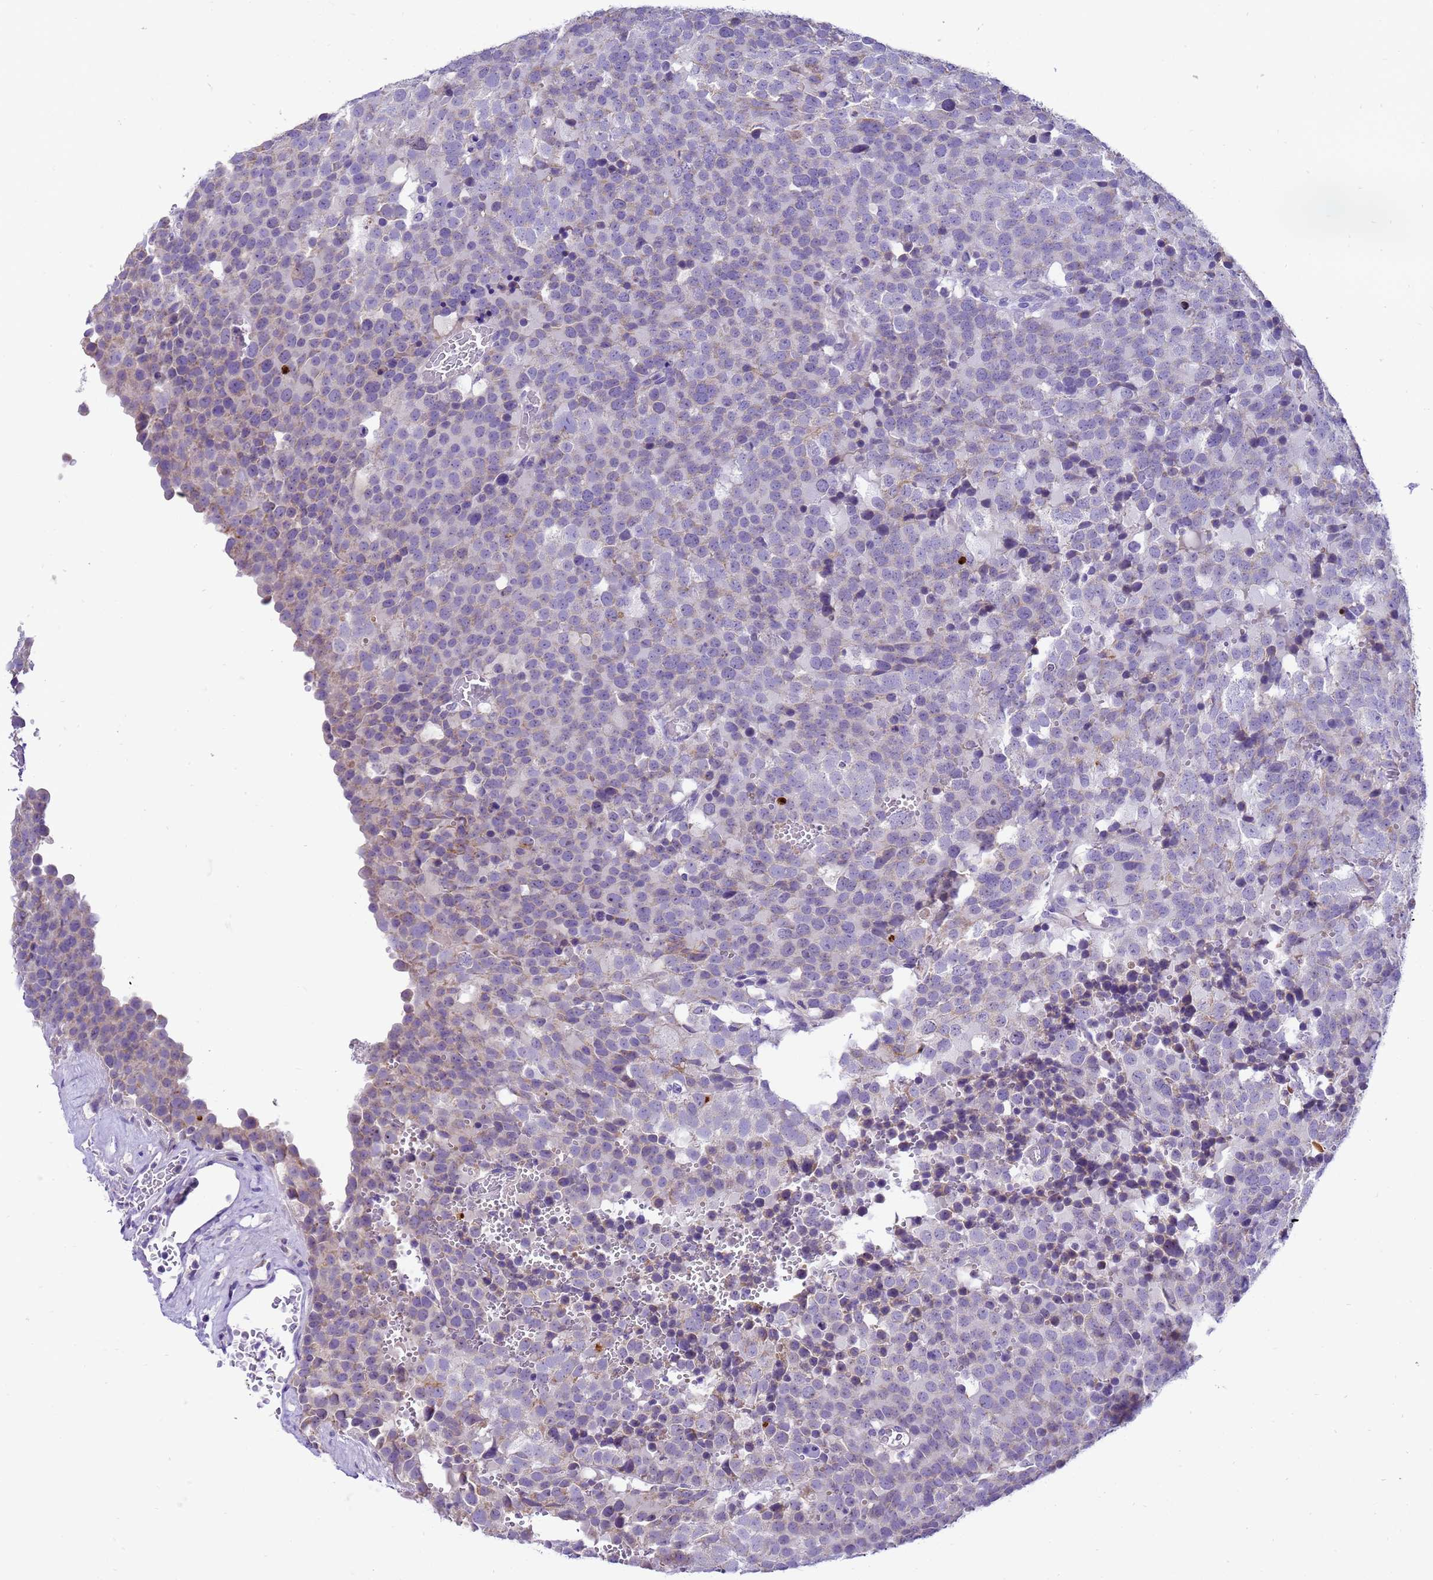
{"staining": {"intensity": "negative", "quantity": "none", "location": "none"}, "tissue": "testis cancer", "cell_type": "Tumor cells", "image_type": "cancer", "snomed": [{"axis": "morphology", "description": "Seminoma, NOS"}, {"axis": "topography", "description": "Testis"}], "caption": "An immunohistochemistry (IHC) histopathology image of testis cancer (seminoma) is shown. There is no staining in tumor cells of testis cancer (seminoma).", "gene": "PIEZO2", "patient": {"sex": "male", "age": 71}}